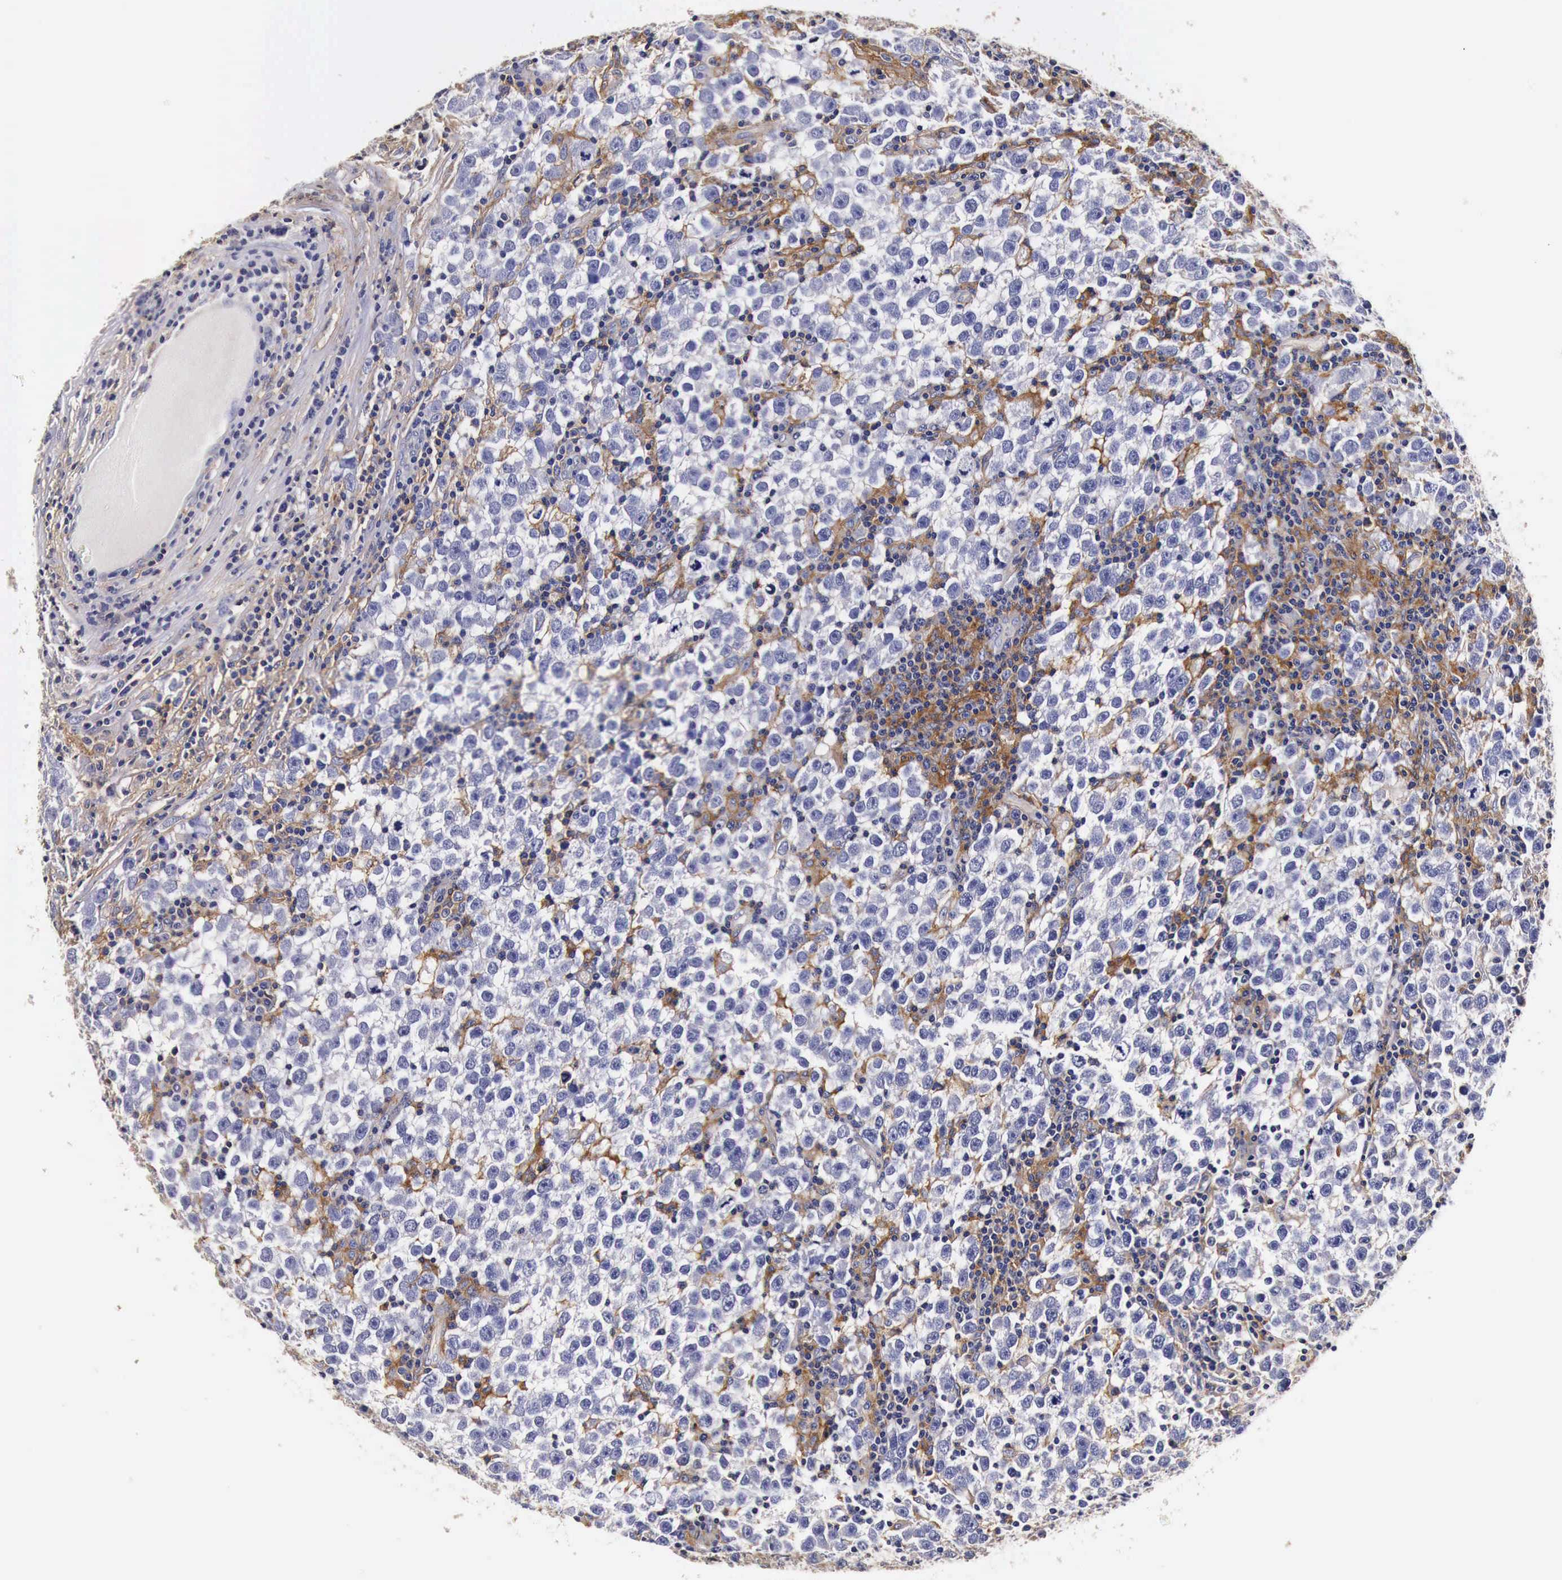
{"staining": {"intensity": "moderate", "quantity": "<25%", "location": "cytoplasmic/membranous"}, "tissue": "testis cancer", "cell_type": "Tumor cells", "image_type": "cancer", "snomed": [{"axis": "morphology", "description": "Seminoma, NOS"}, {"axis": "topography", "description": "Testis"}], "caption": "DAB (3,3'-diaminobenzidine) immunohistochemical staining of human testis seminoma shows moderate cytoplasmic/membranous protein positivity in about <25% of tumor cells.", "gene": "RP2", "patient": {"sex": "male", "age": 43}}